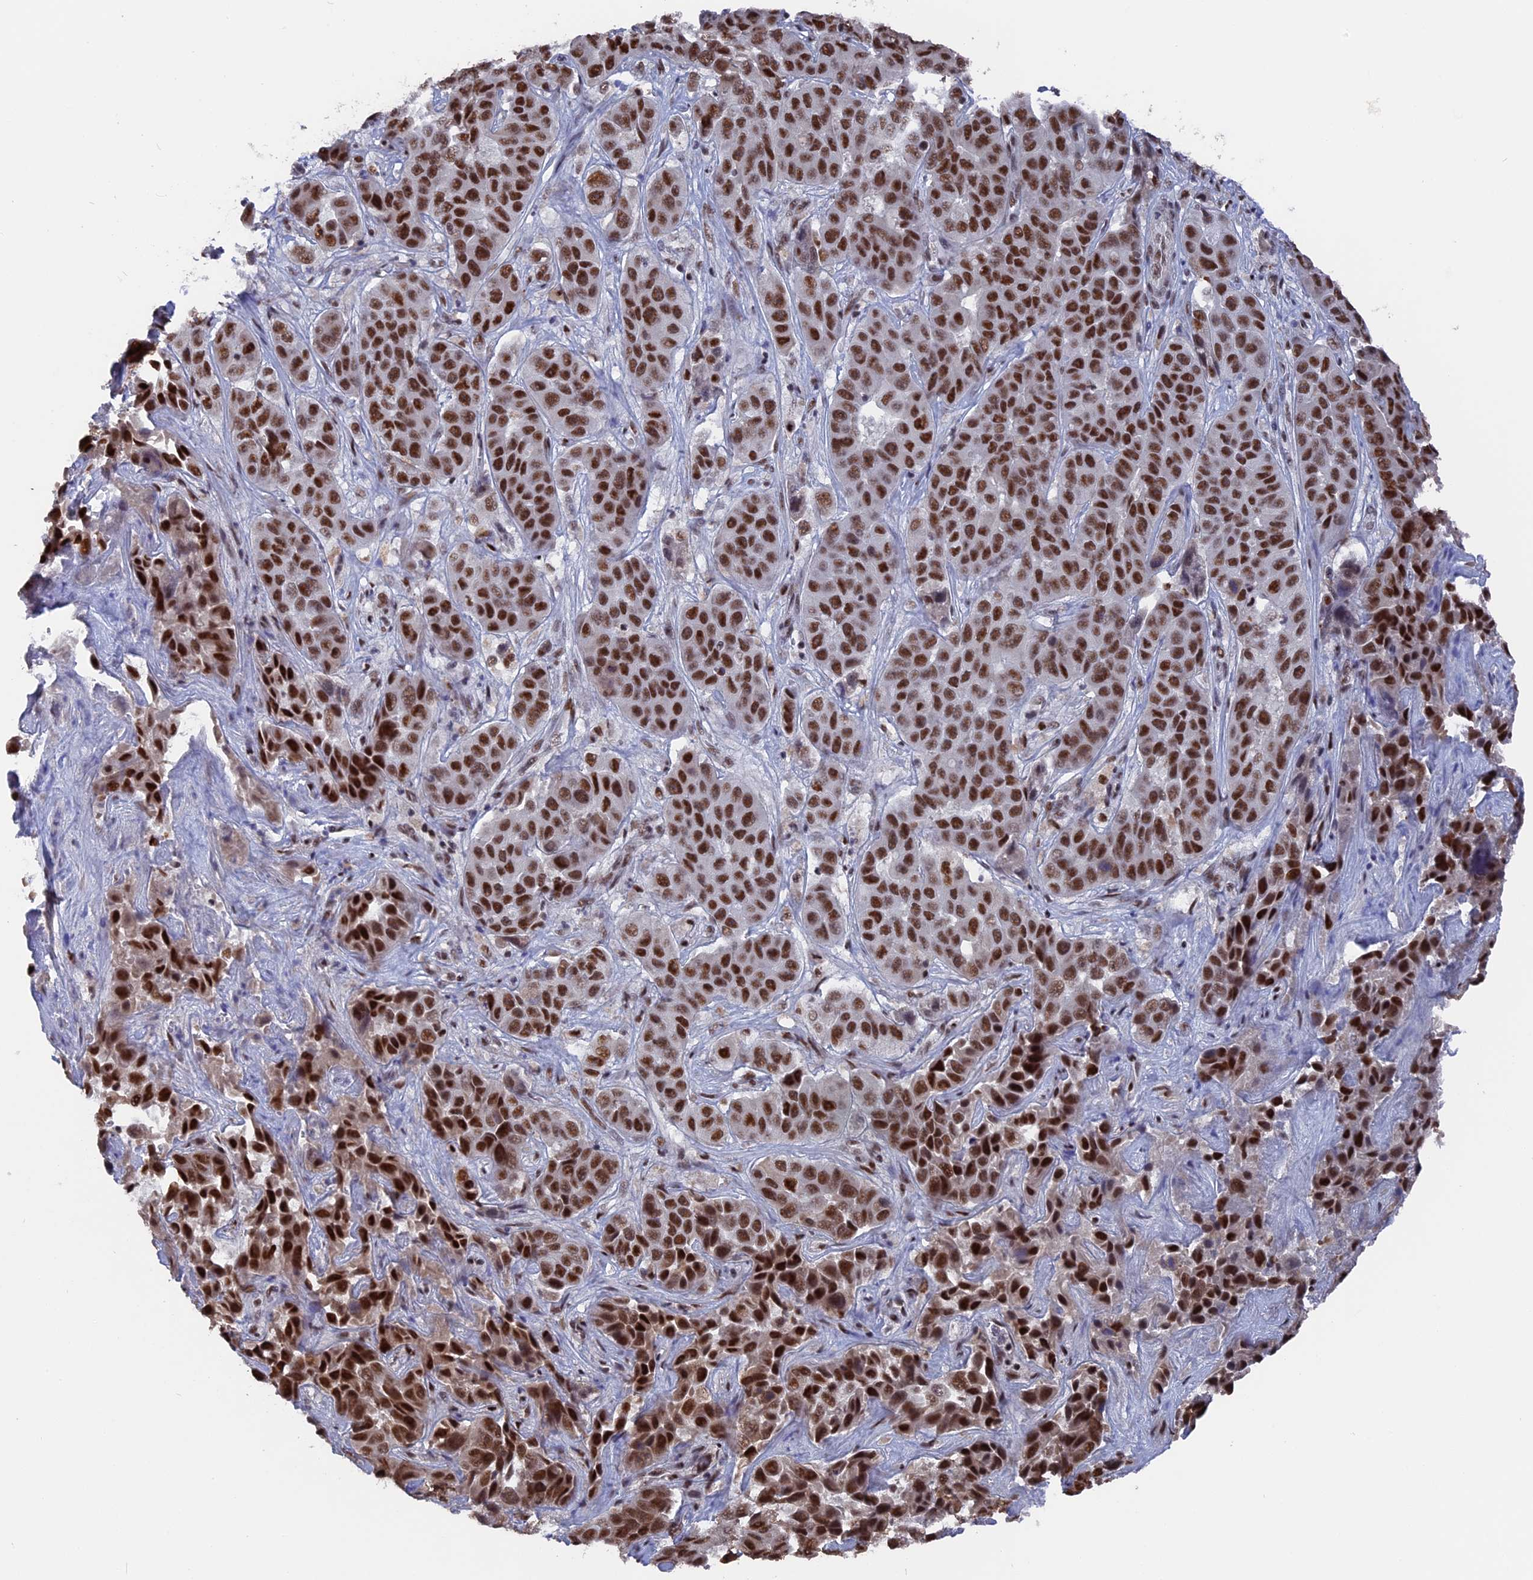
{"staining": {"intensity": "strong", "quantity": ">75%", "location": "nuclear"}, "tissue": "liver cancer", "cell_type": "Tumor cells", "image_type": "cancer", "snomed": [{"axis": "morphology", "description": "Cholangiocarcinoma"}, {"axis": "topography", "description": "Liver"}], "caption": "Protein expression analysis of human cholangiocarcinoma (liver) reveals strong nuclear positivity in about >75% of tumor cells.", "gene": "SF3A2", "patient": {"sex": "female", "age": 52}}